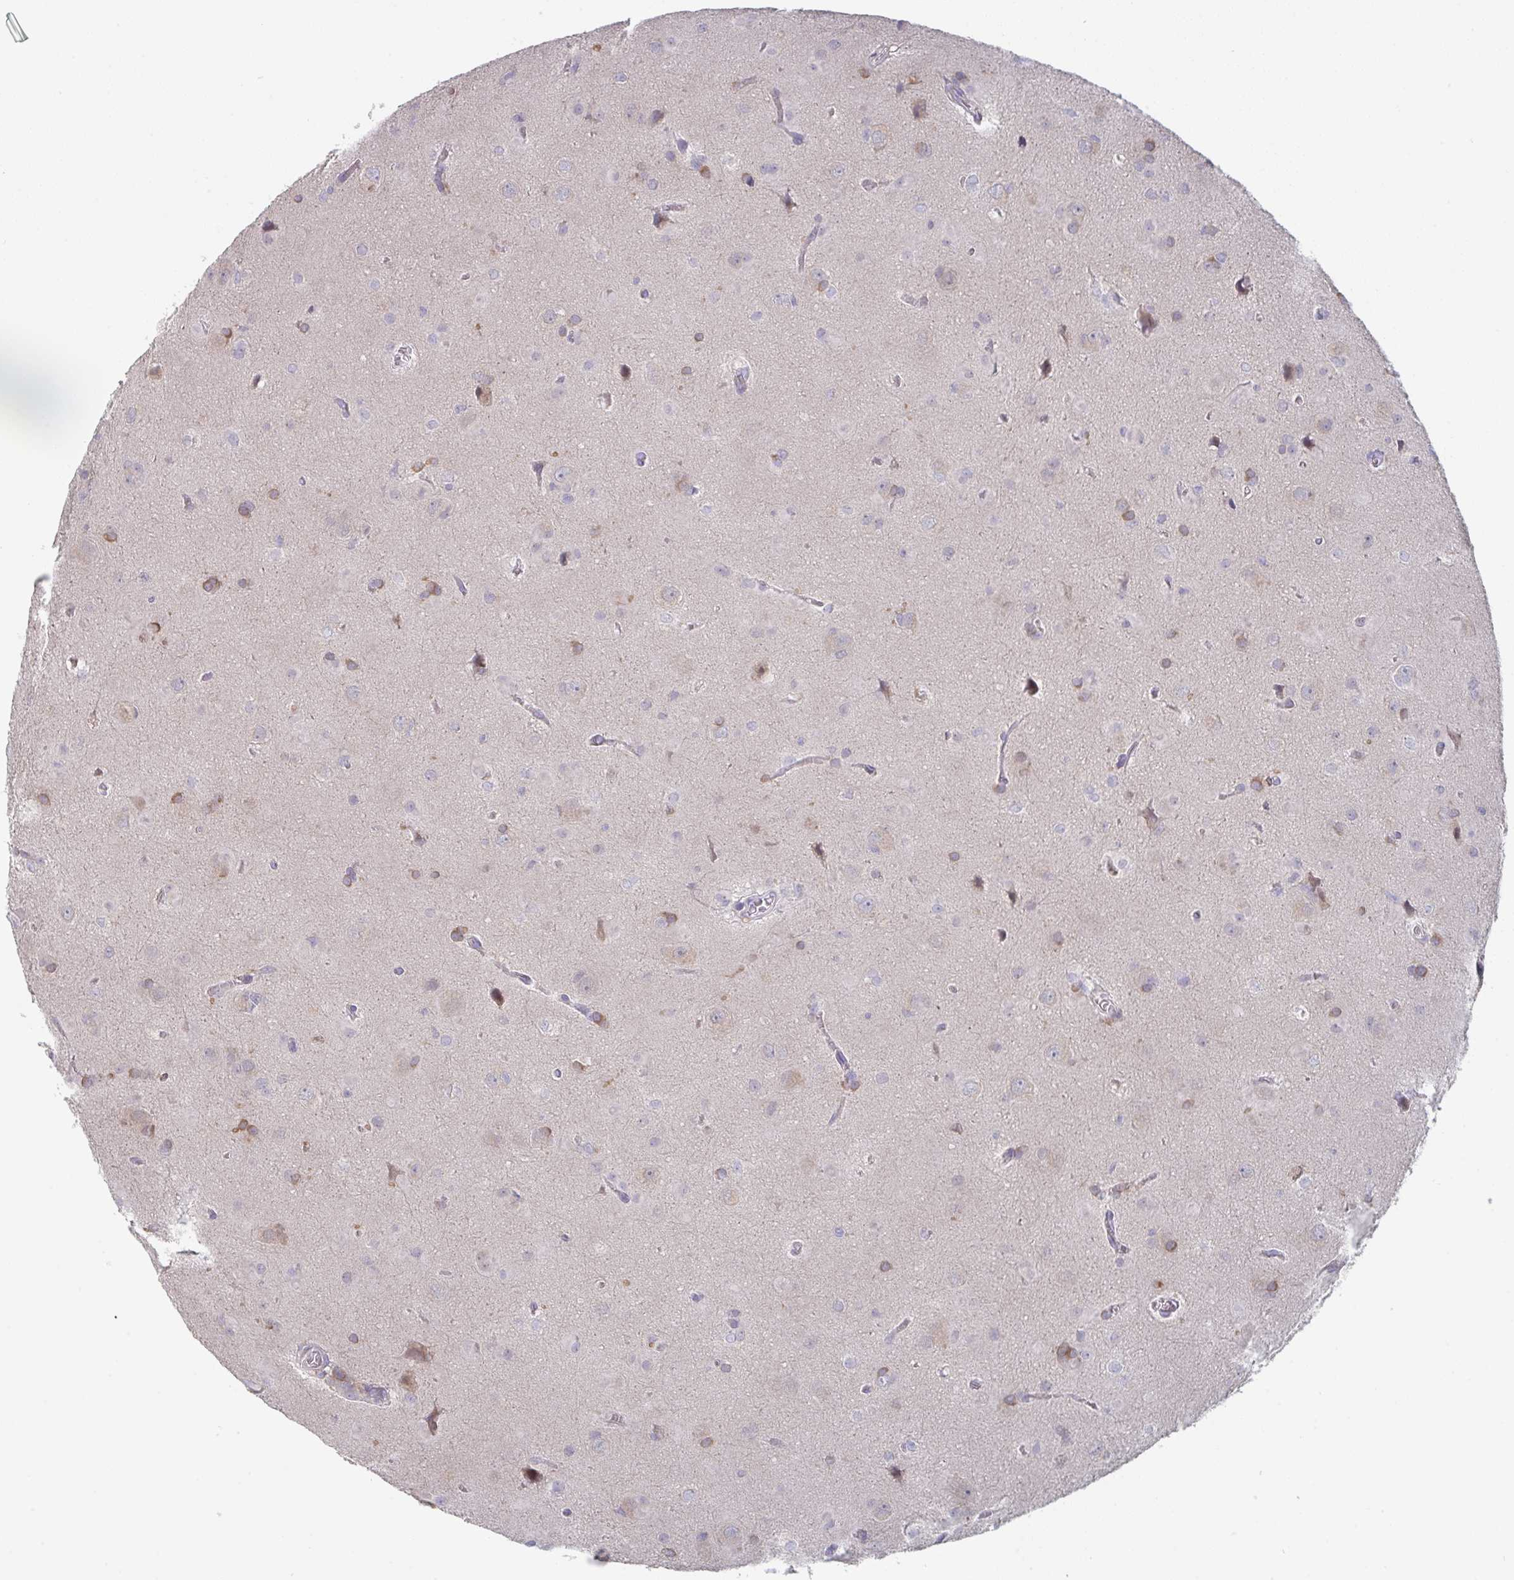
{"staining": {"intensity": "weak", "quantity": "<25%", "location": "cytoplasmic/membranous"}, "tissue": "glioma", "cell_type": "Tumor cells", "image_type": "cancer", "snomed": [{"axis": "morphology", "description": "Glioma, malignant, Low grade"}, {"axis": "topography", "description": "Brain"}], "caption": "Malignant glioma (low-grade) was stained to show a protein in brown. There is no significant staining in tumor cells. Brightfield microscopy of immunohistochemistry stained with DAB (3,3'-diaminobenzidine) (brown) and hematoxylin (blue), captured at high magnification.", "gene": "PTPRD", "patient": {"sex": "male", "age": 58}}